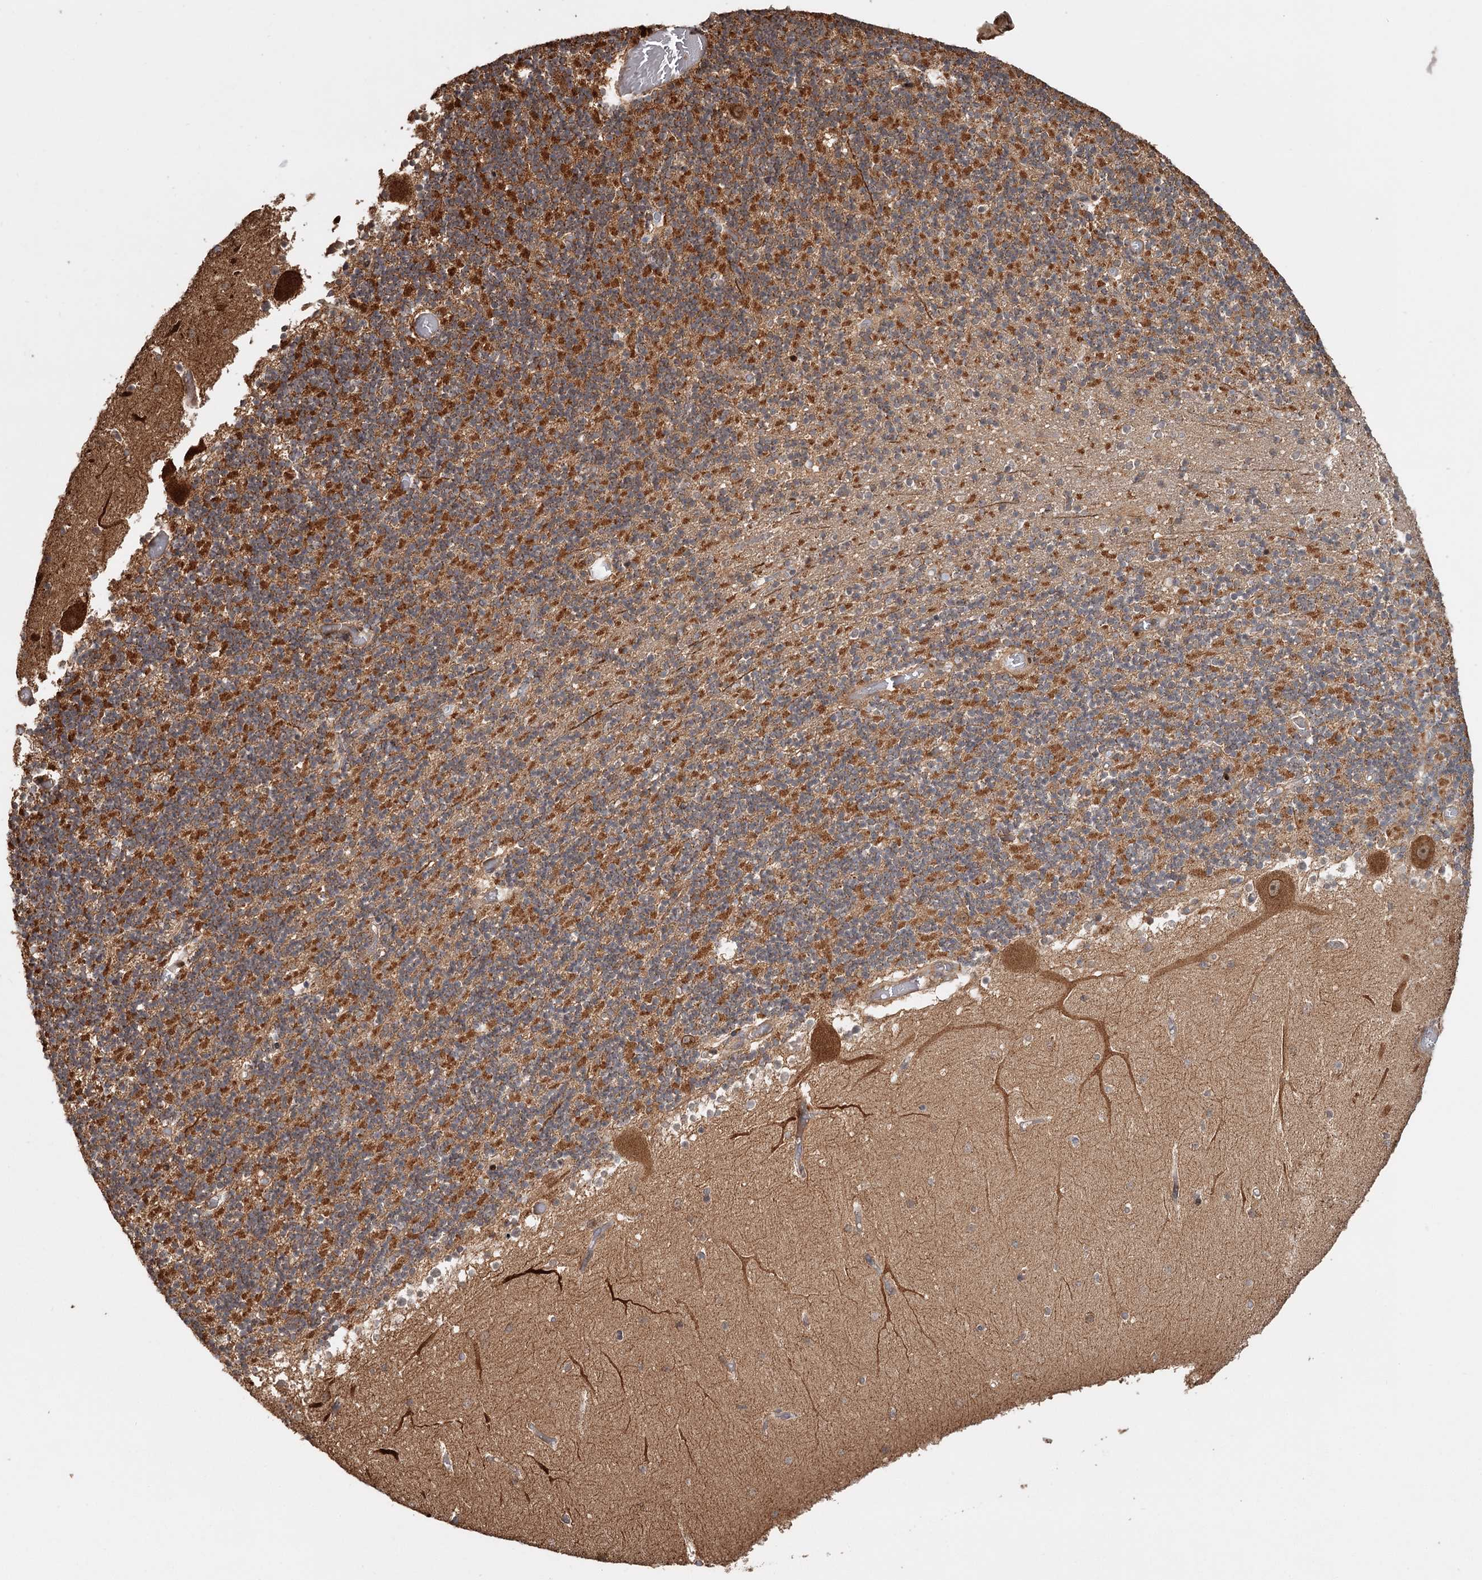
{"staining": {"intensity": "moderate", "quantity": "25%-75%", "location": "cytoplasmic/membranous"}, "tissue": "cerebellum", "cell_type": "Cells in granular layer", "image_type": "normal", "snomed": [{"axis": "morphology", "description": "Normal tissue, NOS"}, {"axis": "topography", "description": "Cerebellum"}], "caption": "A histopathology image showing moderate cytoplasmic/membranous expression in about 25%-75% of cells in granular layer in unremarkable cerebellum, as visualized by brown immunohistochemical staining.", "gene": "FAXC", "patient": {"sex": "female", "age": 28}}